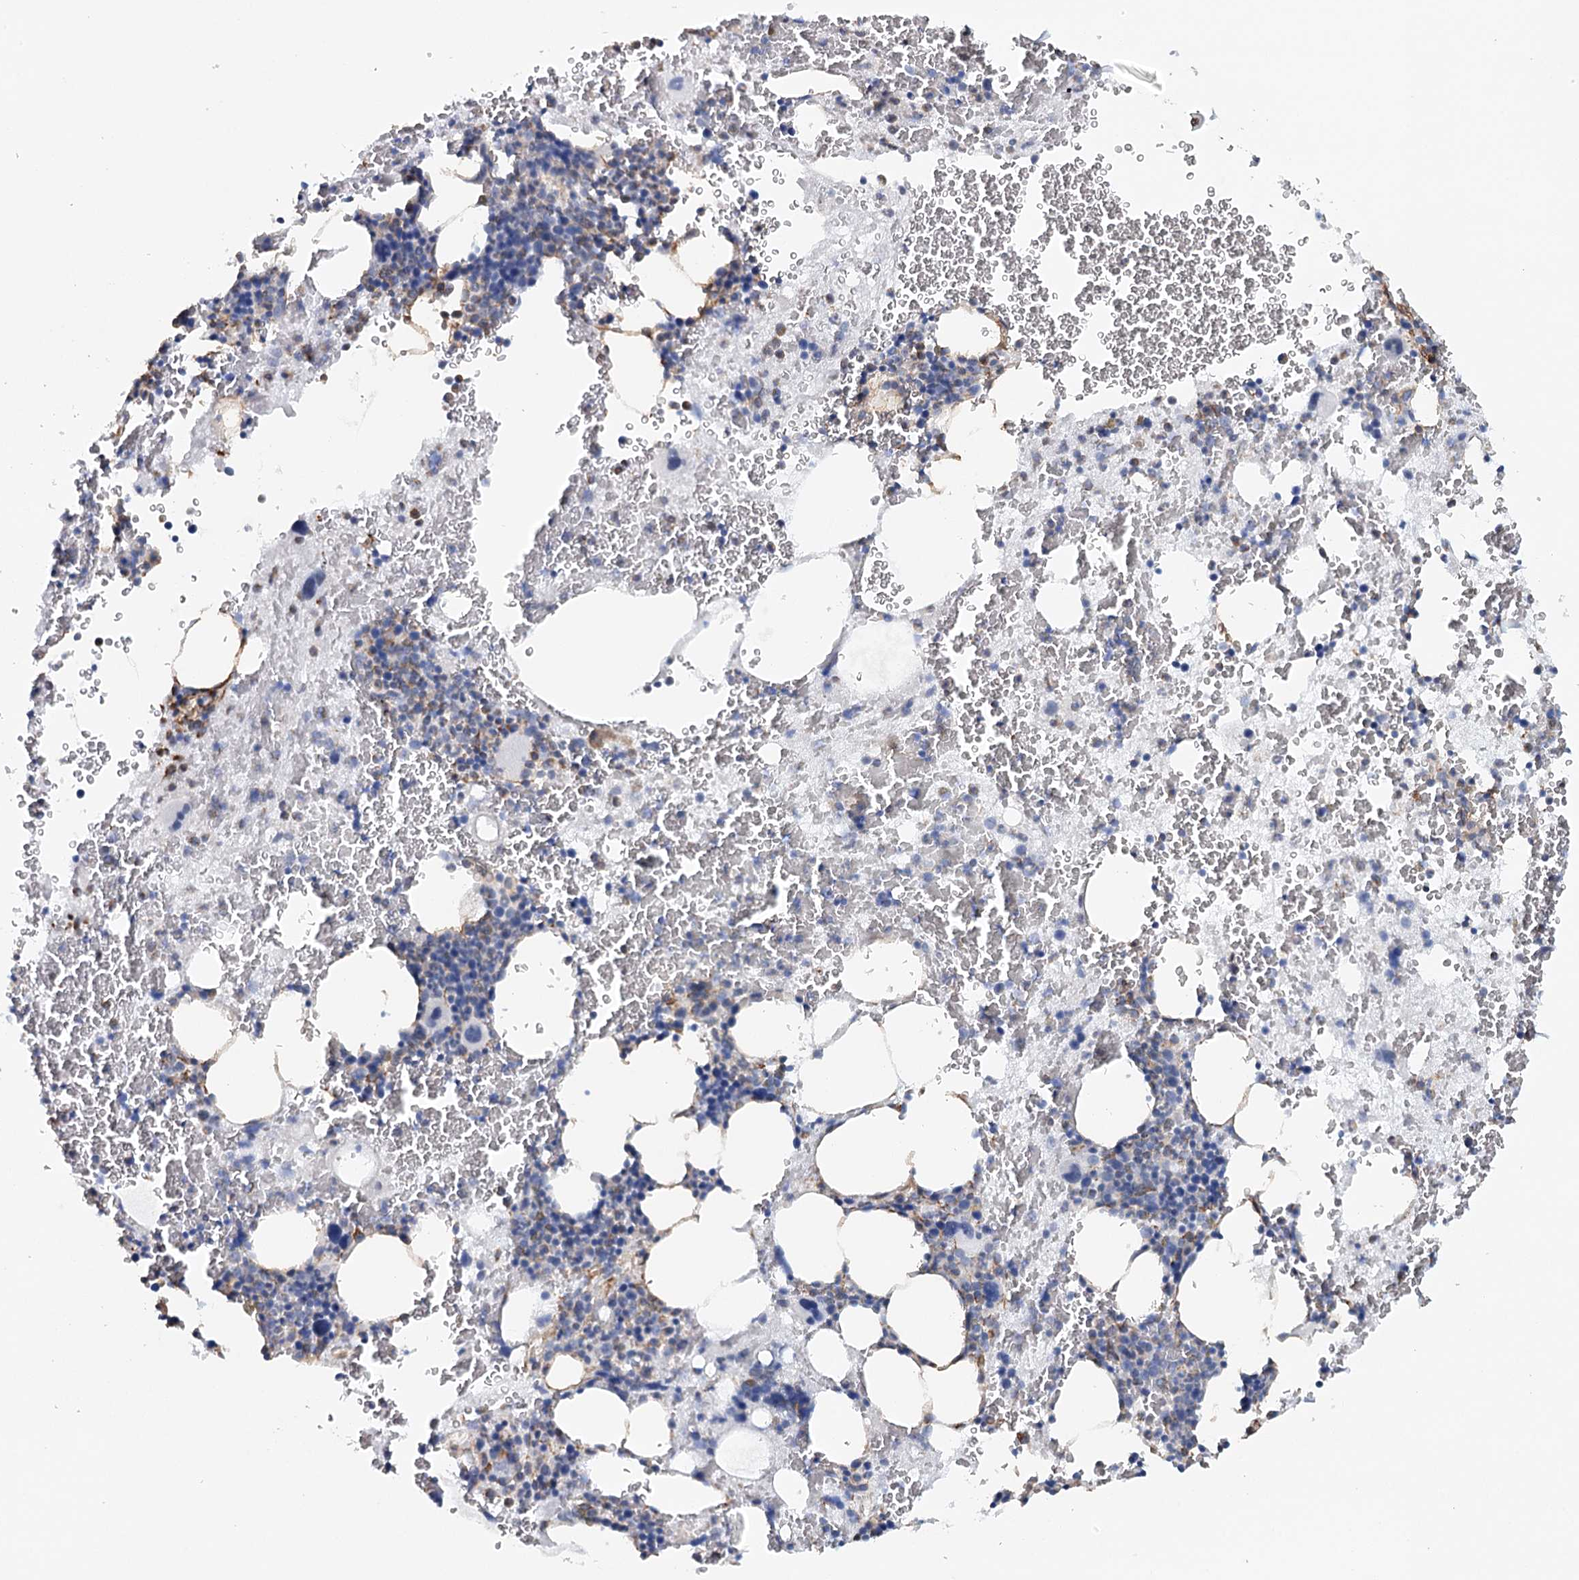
{"staining": {"intensity": "negative", "quantity": "none", "location": "none"}, "tissue": "bone marrow", "cell_type": "Hematopoietic cells", "image_type": "normal", "snomed": [{"axis": "morphology", "description": "Normal tissue, NOS"}, {"axis": "topography", "description": "Bone marrow"}], "caption": "Hematopoietic cells are negative for brown protein staining in unremarkable bone marrow. Nuclei are stained in blue.", "gene": "SYNPO", "patient": {"sex": "male", "age": 36}}